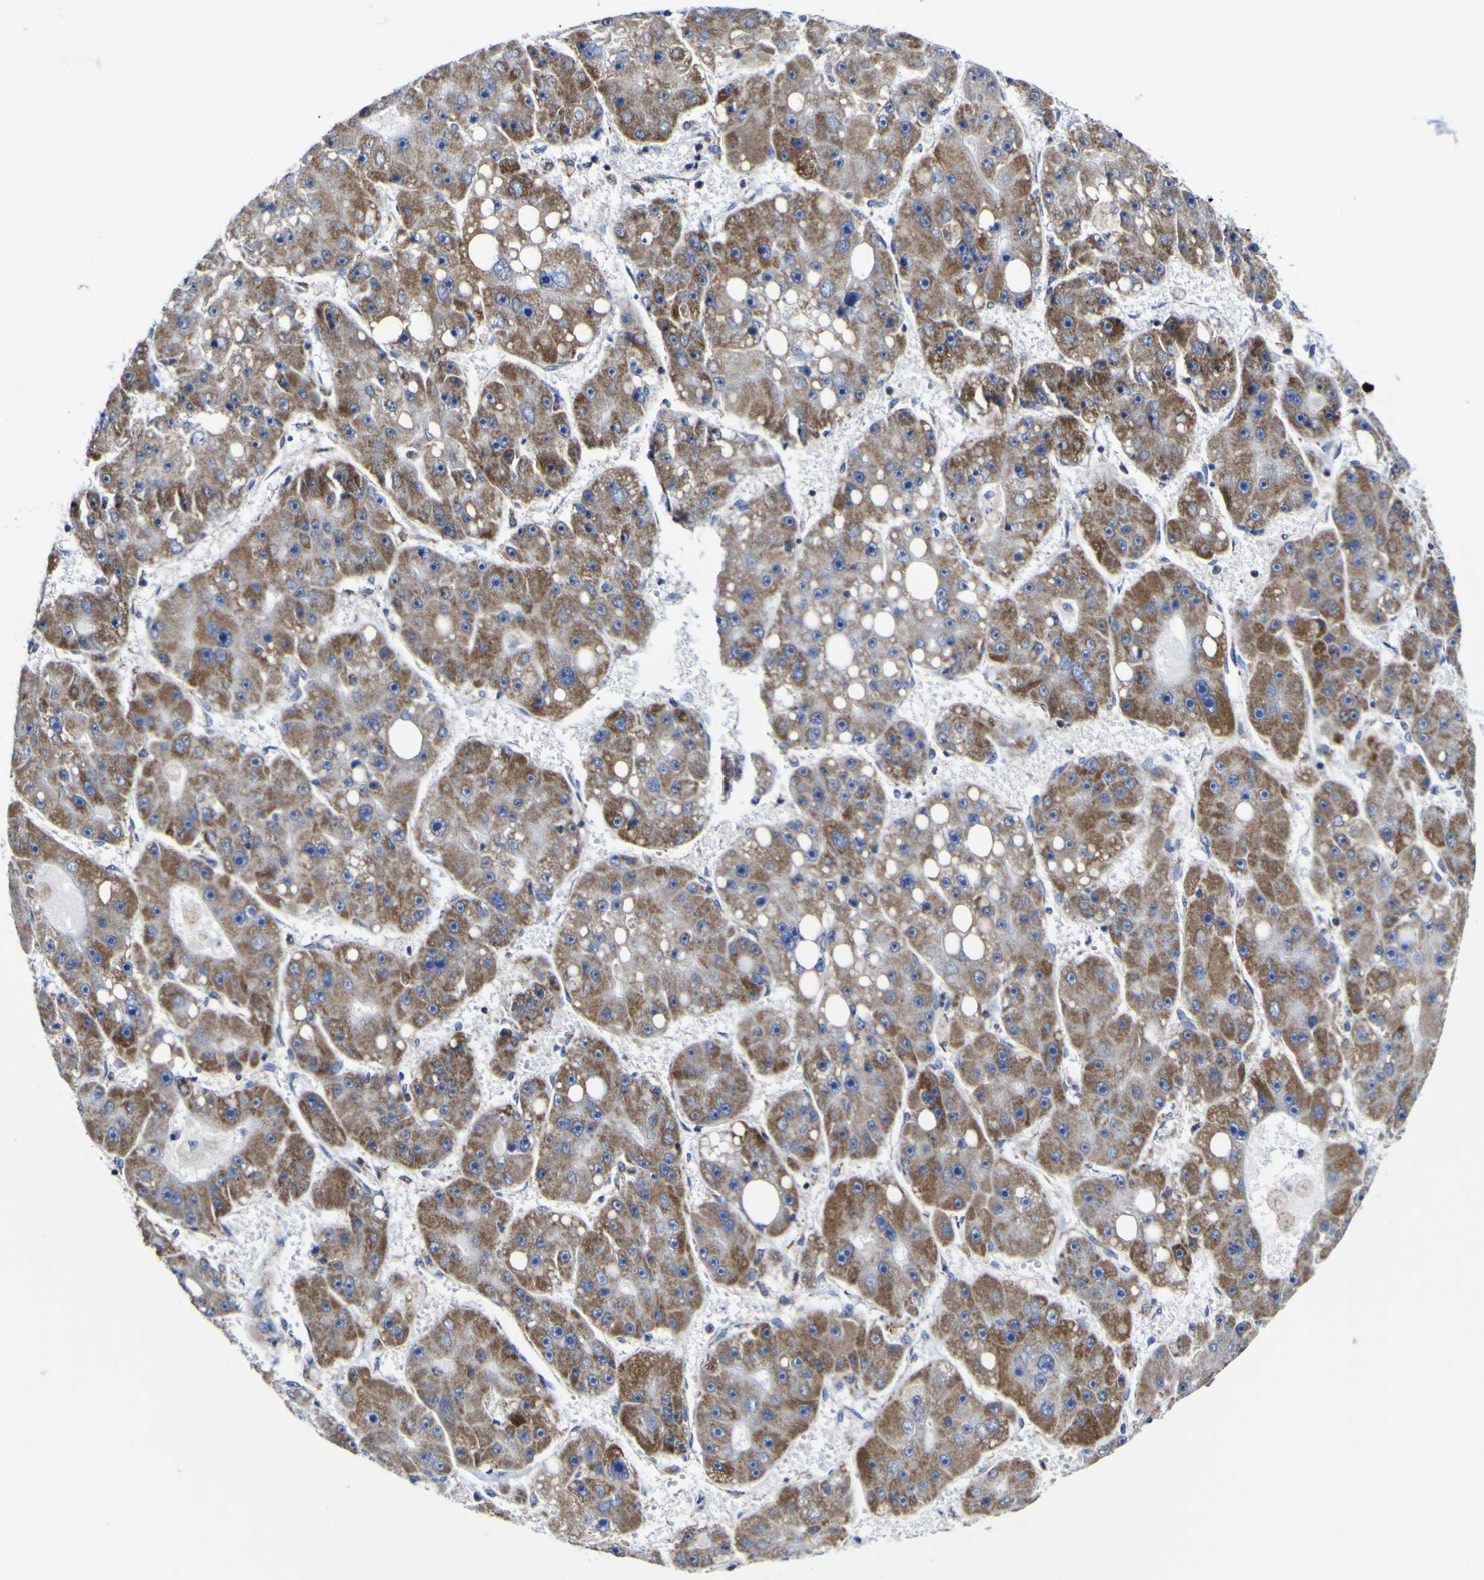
{"staining": {"intensity": "moderate", "quantity": ">75%", "location": "cytoplasmic/membranous"}, "tissue": "liver cancer", "cell_type": "Tumor cells", "image_type": "cancer", "snomed": [{"axis": "morphology", "description": "Carcinoma, Hepatocellular, NOS"}, {"axis": "topography", "description": "Liver"}], "caption": "A micrograph showing moderate cytoplasmic/membranous expression in approximately >75% of tumor cells in liver cancer, as visualized by brown immunohistochemical staining.", "gene": "CCDC90B", "patient": {"sex": "female", "age": 61}}